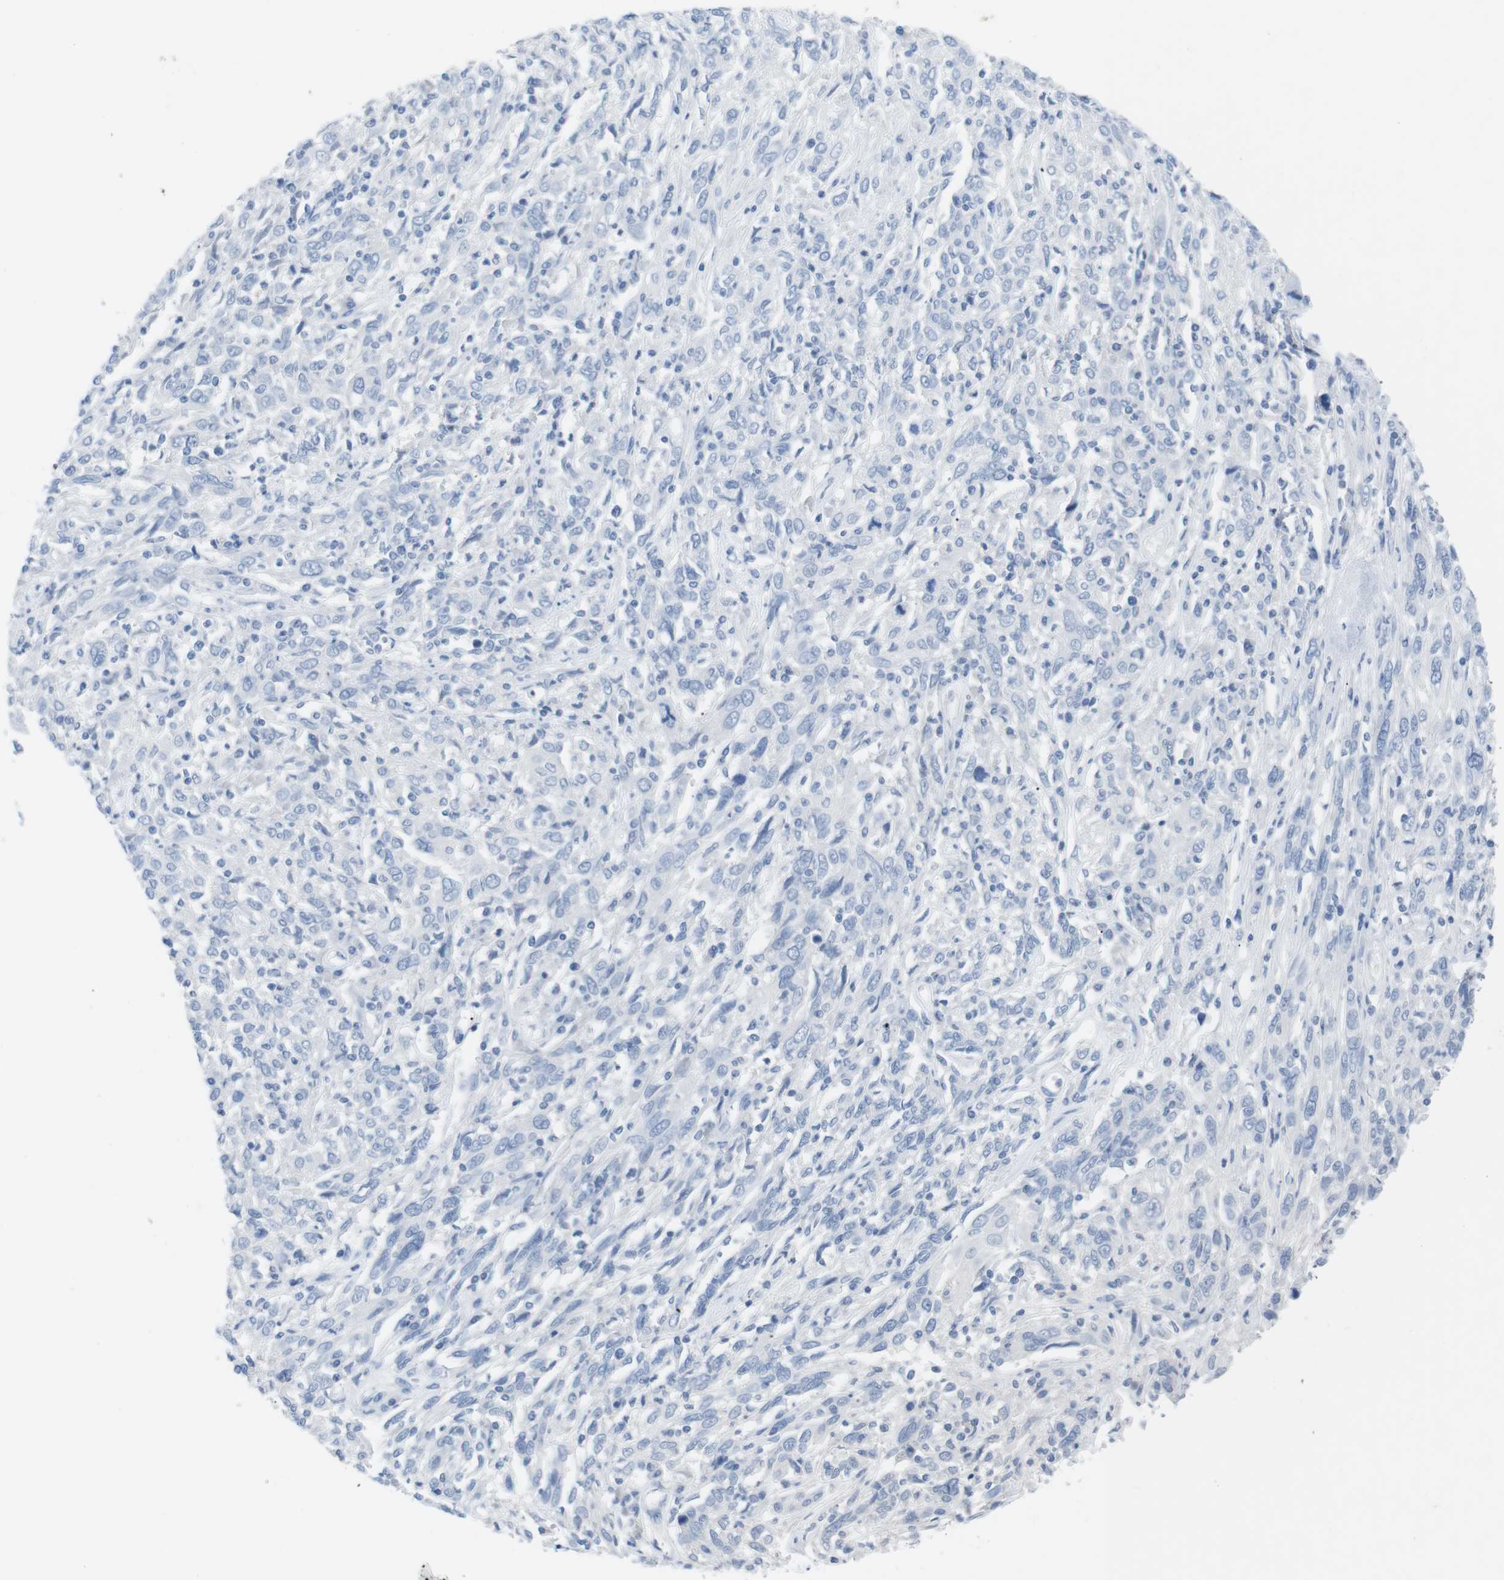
{"staining": {"intensity": "negative", "quantity": "none", "location": "none"}, "tissue": "cervical cancer", "cell_type": "Tumor cells", "image_type": "cancer", "snomed": [{"axis": "morphology", "description": "Squamous cell carcinoma, NOS"}, {"axis": "topography", "description": "Cervix"}], "caption": "Tumor cells are negative for protein expression in human cervical cancer (squamous cell carcinoma).", "gene": "HBG2", "patient": {"sex": "female", "age": 46}}